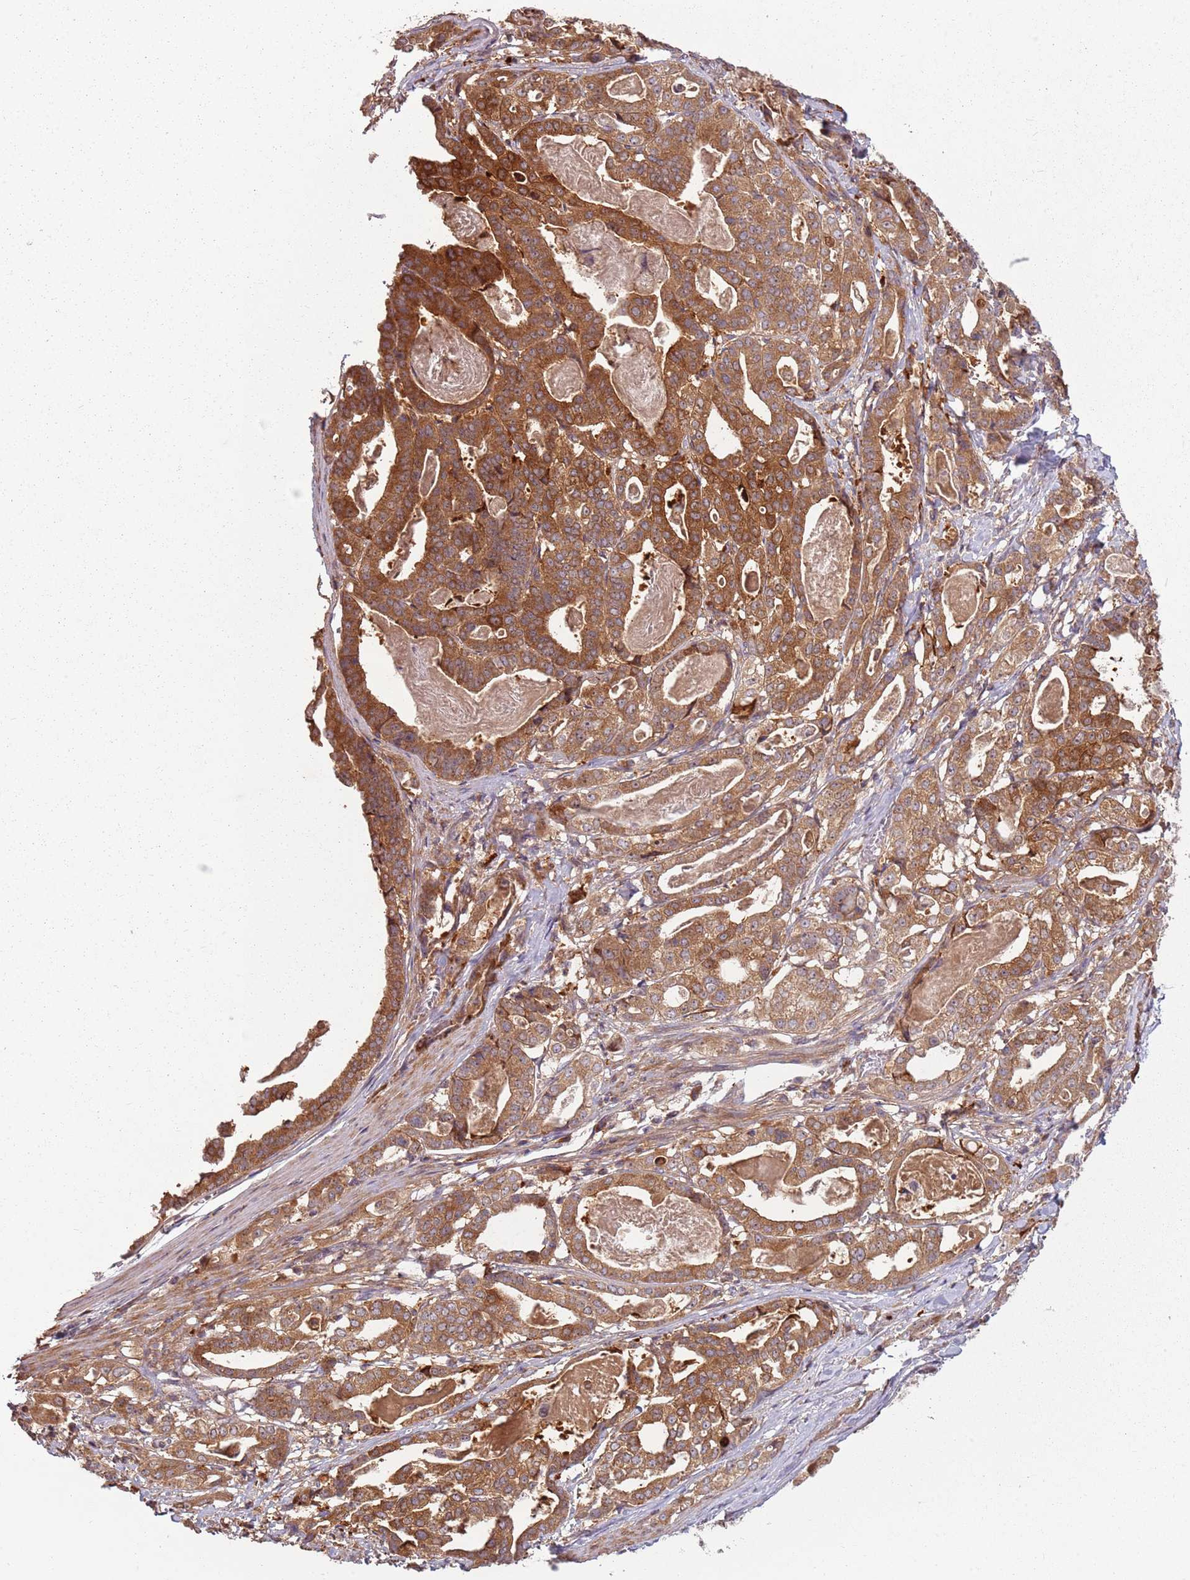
{"staining": {"intensity": "moderate", "quantity": ">75%", "location": "cytoplasmic/membranous"}, "tissue": "stomach cancer", "cell_type": "Tumor cells", "image_type": "cancer", "snomed": [{"axis": "morphology", "description": "Adenocarcinoma, NOS"}, {"axis": "topography", "description": "Stomach"}], "caption": "Approximately >75% of tumor cells in stomach cancer (adenocarcinoma) demonstrate moderate cytoplasmic/membranous protein staining as visualized by brown immunohistochemical staining.", "gene": "RPL21", "patient": {"sex": "male", "age": 48}}